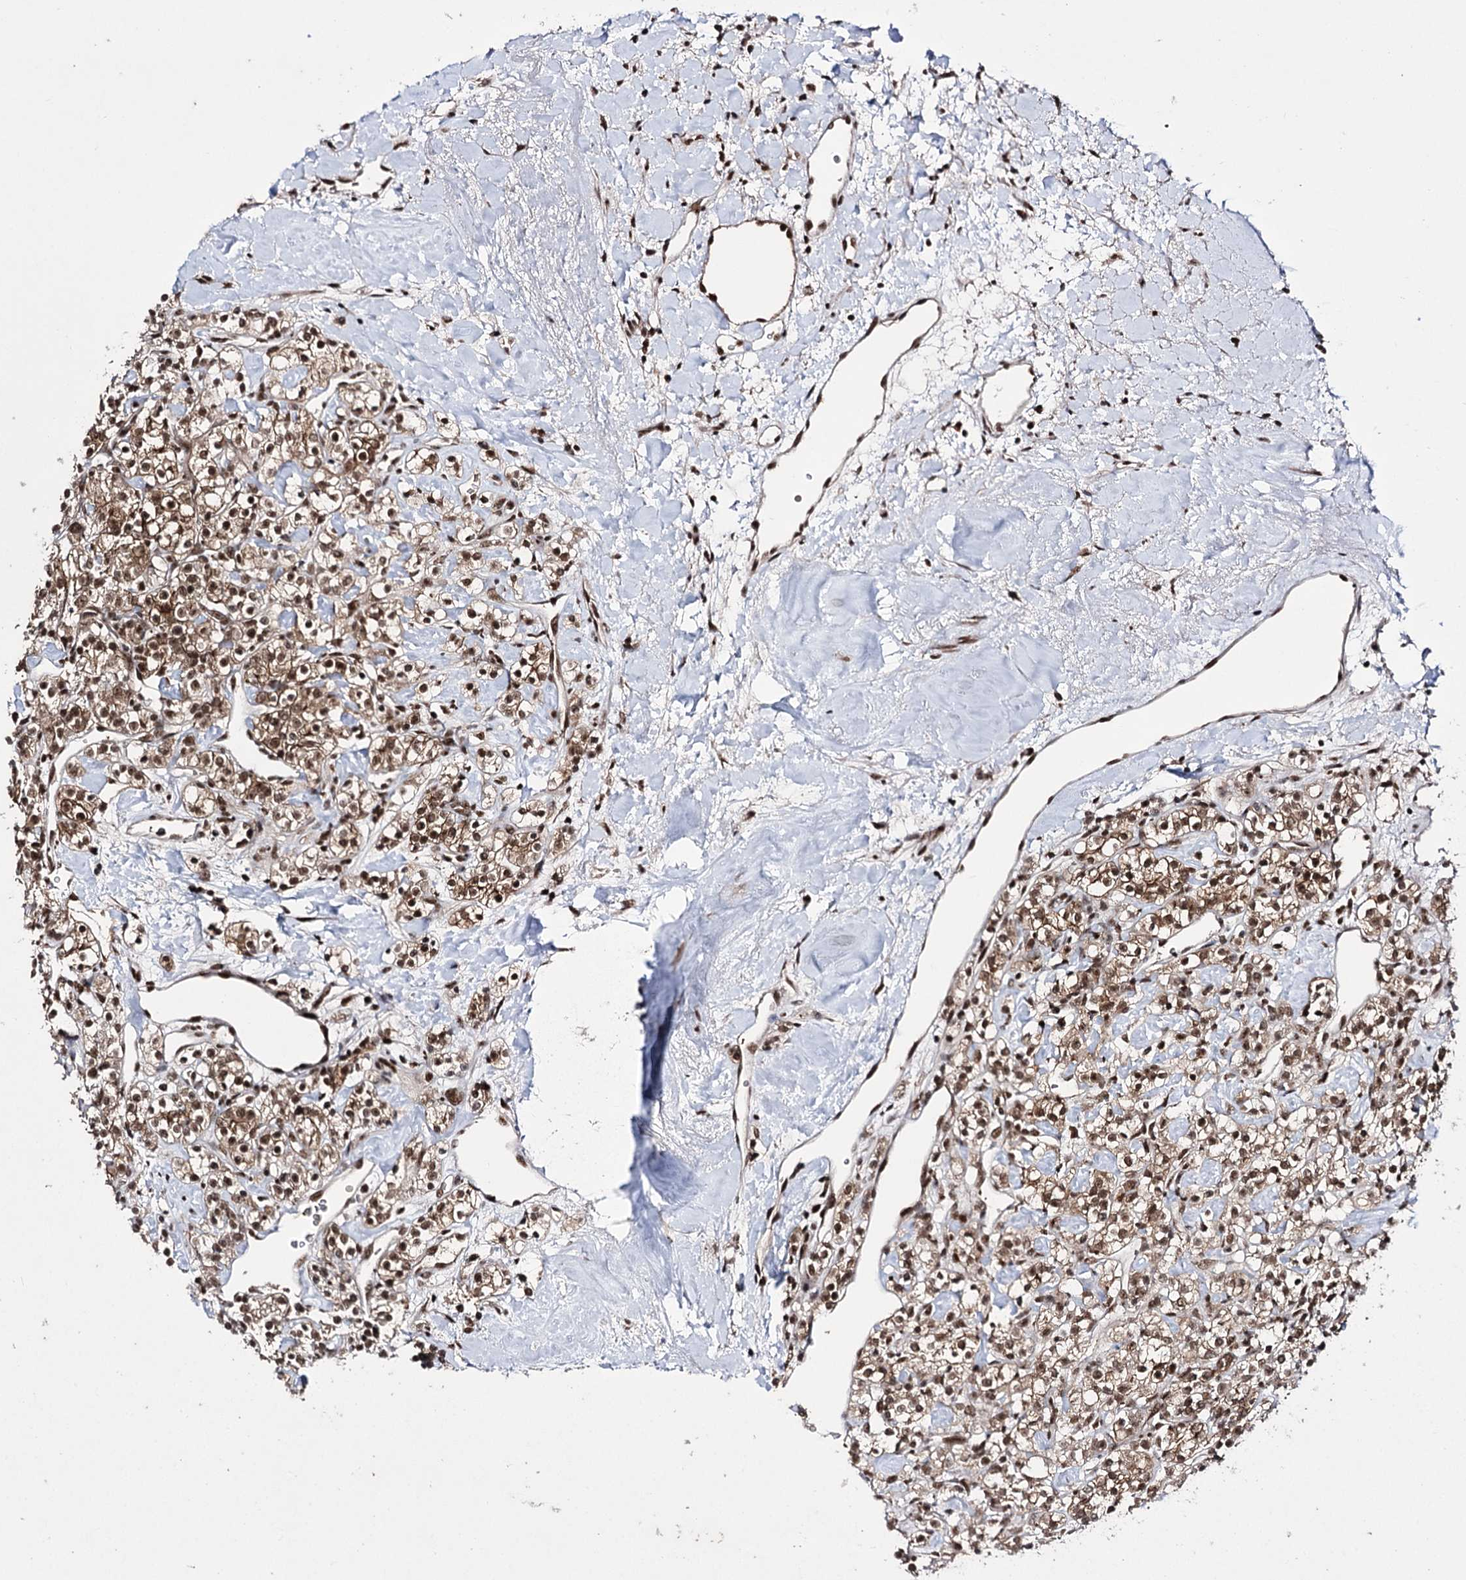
{"staining": {"intensity": "moderate", "quantity": ">75%", "location": "cytoplasmic/membranous,nuclear"}, "tissue": "renal cancer", "cell_type": "Tumor cells", "image_type": "cancer", "snomed": [{"axis": "morphology", "description": "Adenocarcinoma, NOS"}, {"axis": "topography", "description": "Kidney"}], "caption": "DAB immunohistochemical staining of human adenocarcinoma (renal) exhibits moderate cytoplasmic/membranous and nuclear protein positivity in about >75% of tumor cells.", "gene": "PRPF40A", "patient": {"sex": "male", "age": 77}}